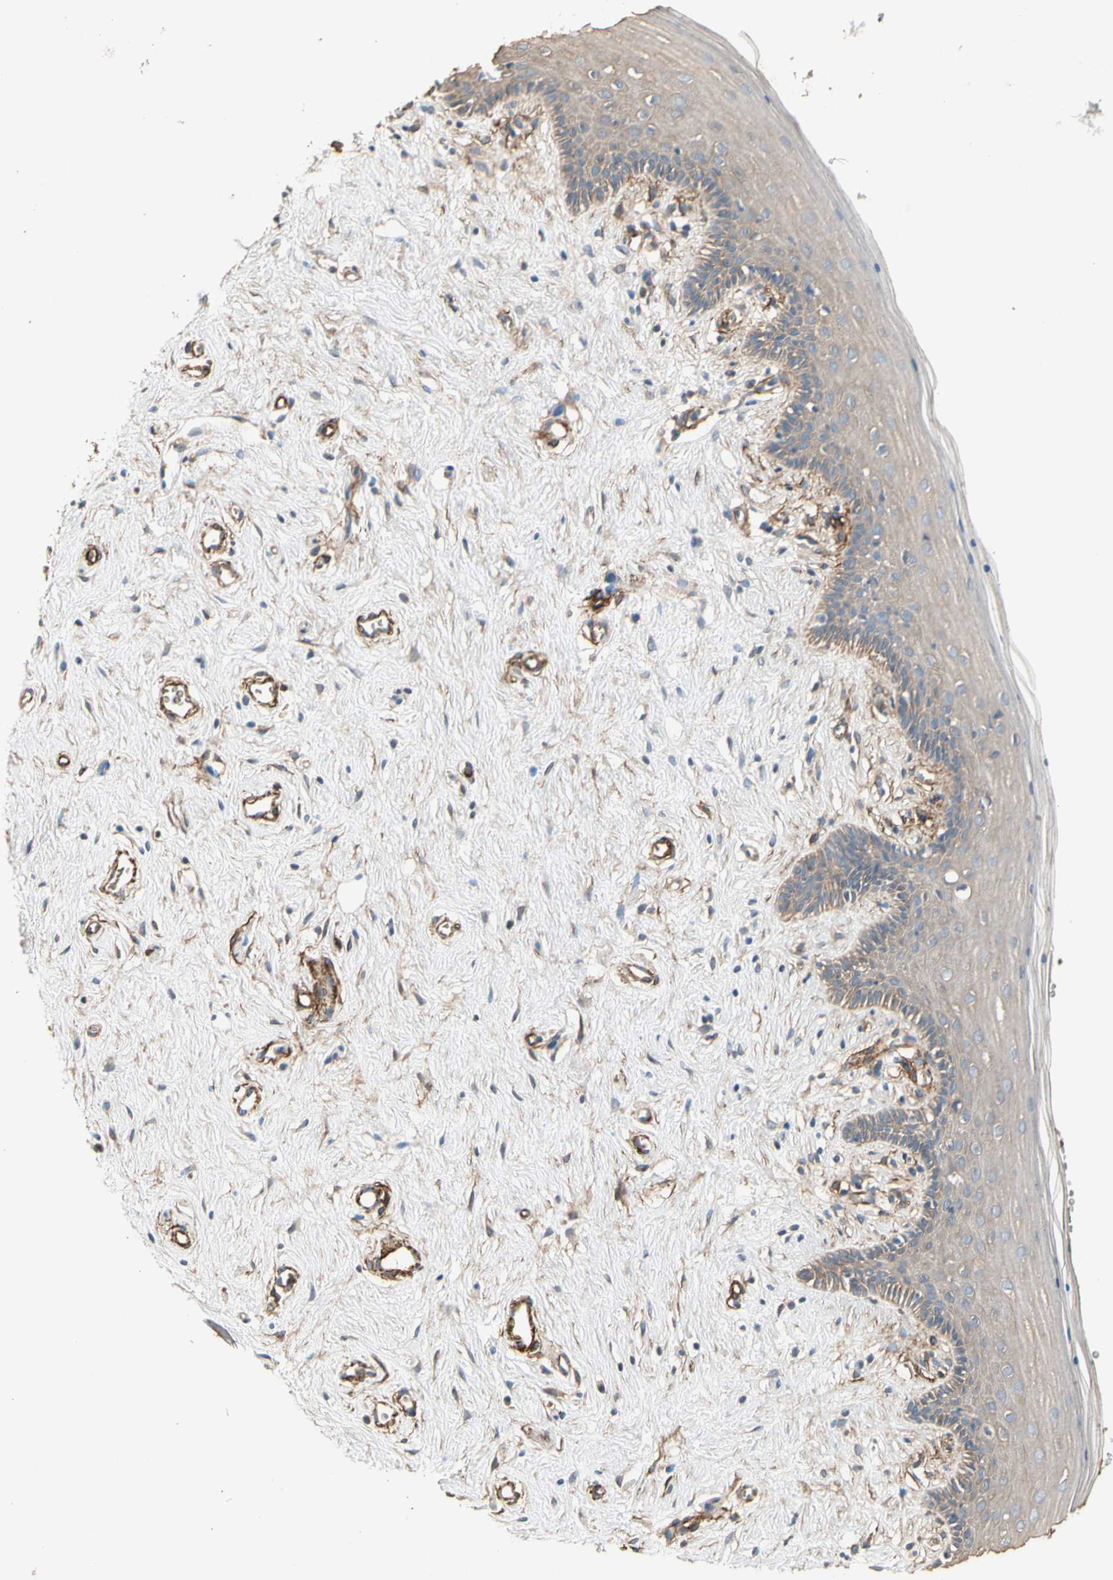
{"staining": {"intensity": "weak", "quantity": ">75%", "location": "cytoplasmic/membranous"}, "tissue": "vagina", "cell_type": "Squamous epithelial cells", "image_type": "normal", "snomed": [{"axis": "morphology", "description": "Normal tissue, NOS"}, {"axis": "topography", "description": "Vagina"}], "caption": "This image reveals benign vagina stained with immunohistochemistry to label a protein in brown. The cytoplasmic/membranous of squamous epithelial cells show weak positivity for the protein. Nuclei are counter-stained blue.", "gene": "SUSD2", "patient": {"sex": "female", "age": 44}}